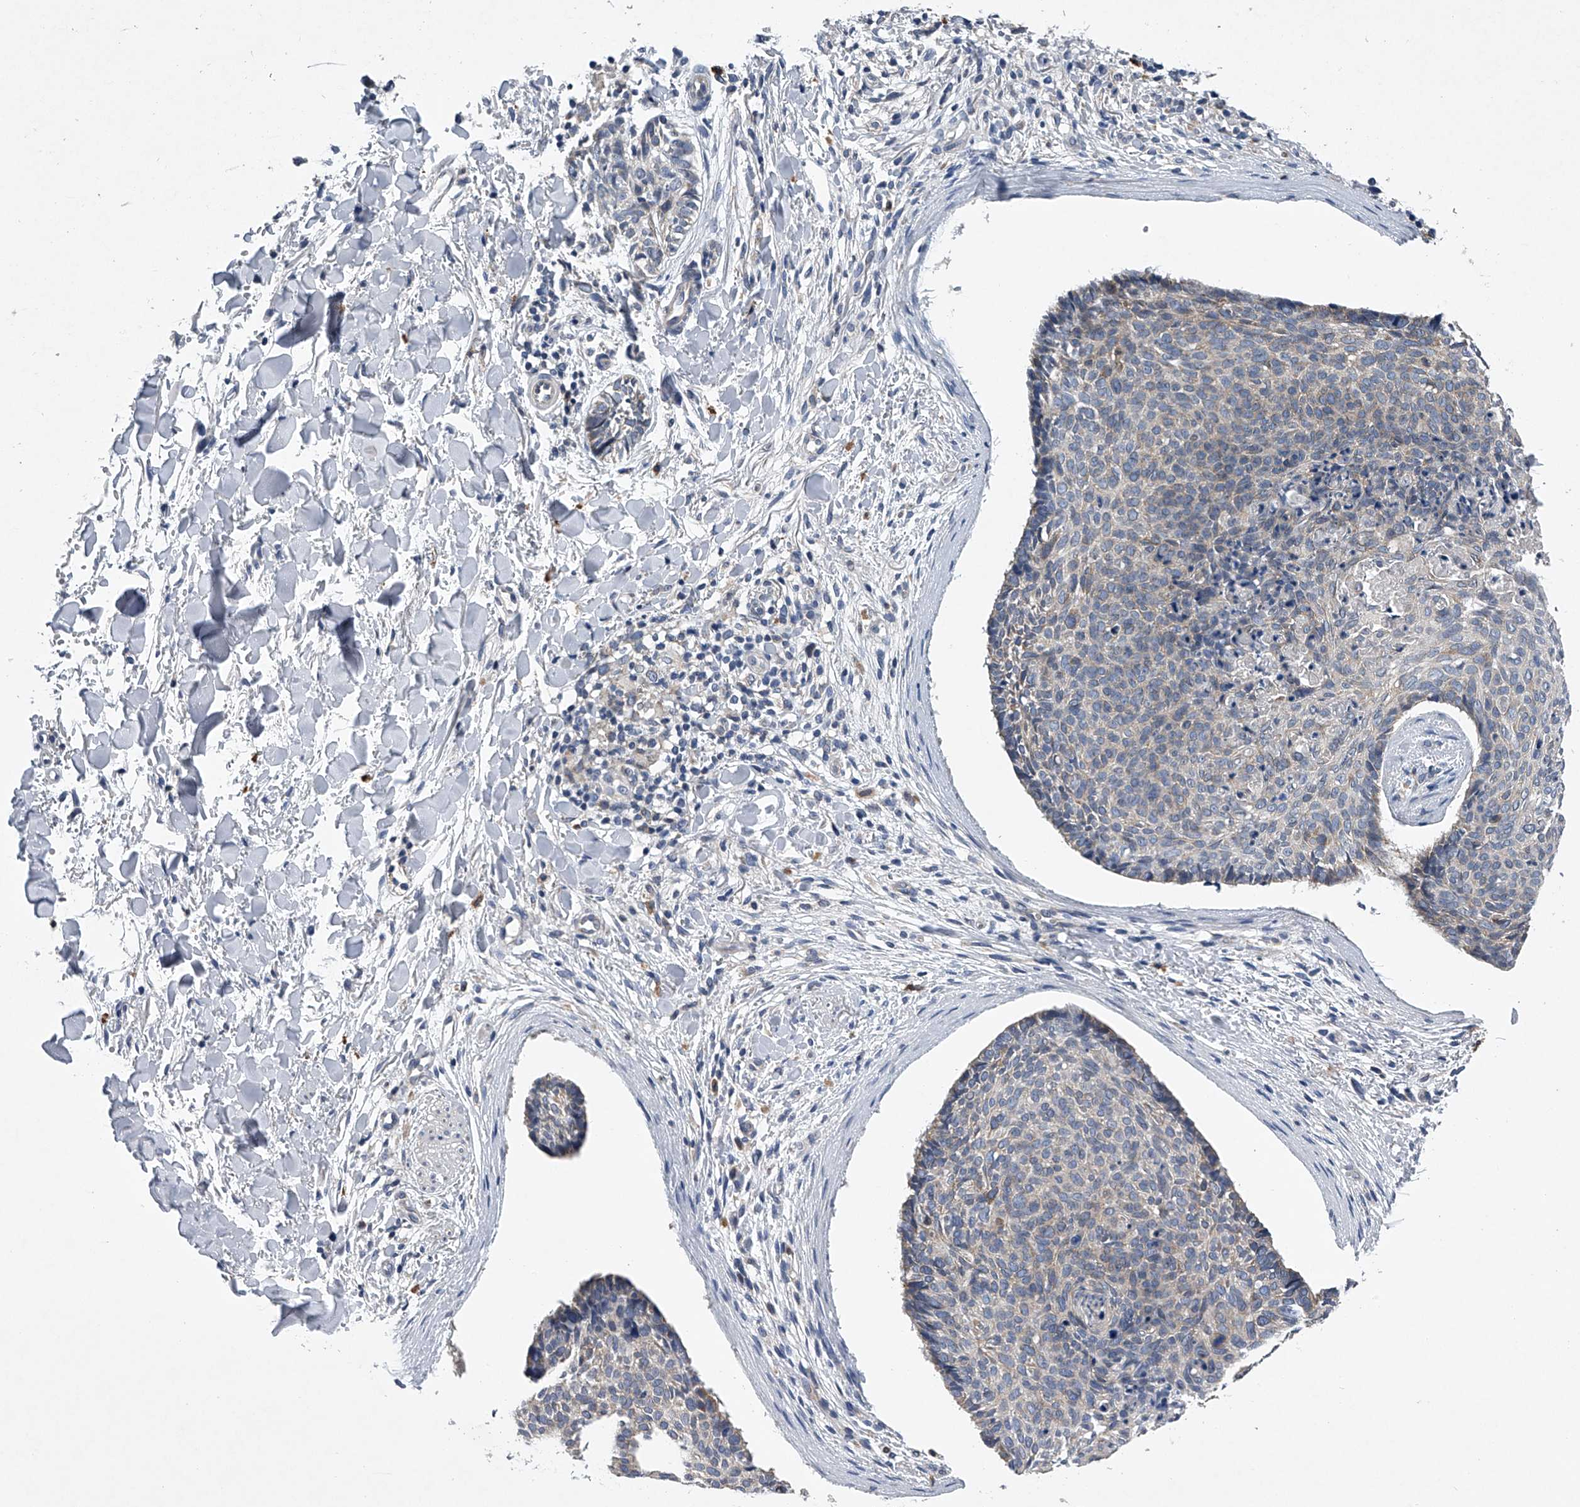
{"staining": {"intensity": "weak", "quantity": "<25%", "location": "cytoplasmic/membranous"}, "tissue": "skin cancer", "cell_type": "Tumor cells", "image_type": "cancer", "snomed": [{"axis": "morphology", "description": "Normal tissue, NOS"}, {"axis": "morphology", "description": "Basal cell carcinoma"}, {"axis": "topography", "description": "Skin"}], "caption": "The immunohistochemistry (IHC) micrograph has no significant staining in tumor cells of skin cancer tissue.", "gene": "RNF5", "patient": {"sex": "female", "age": 56}}